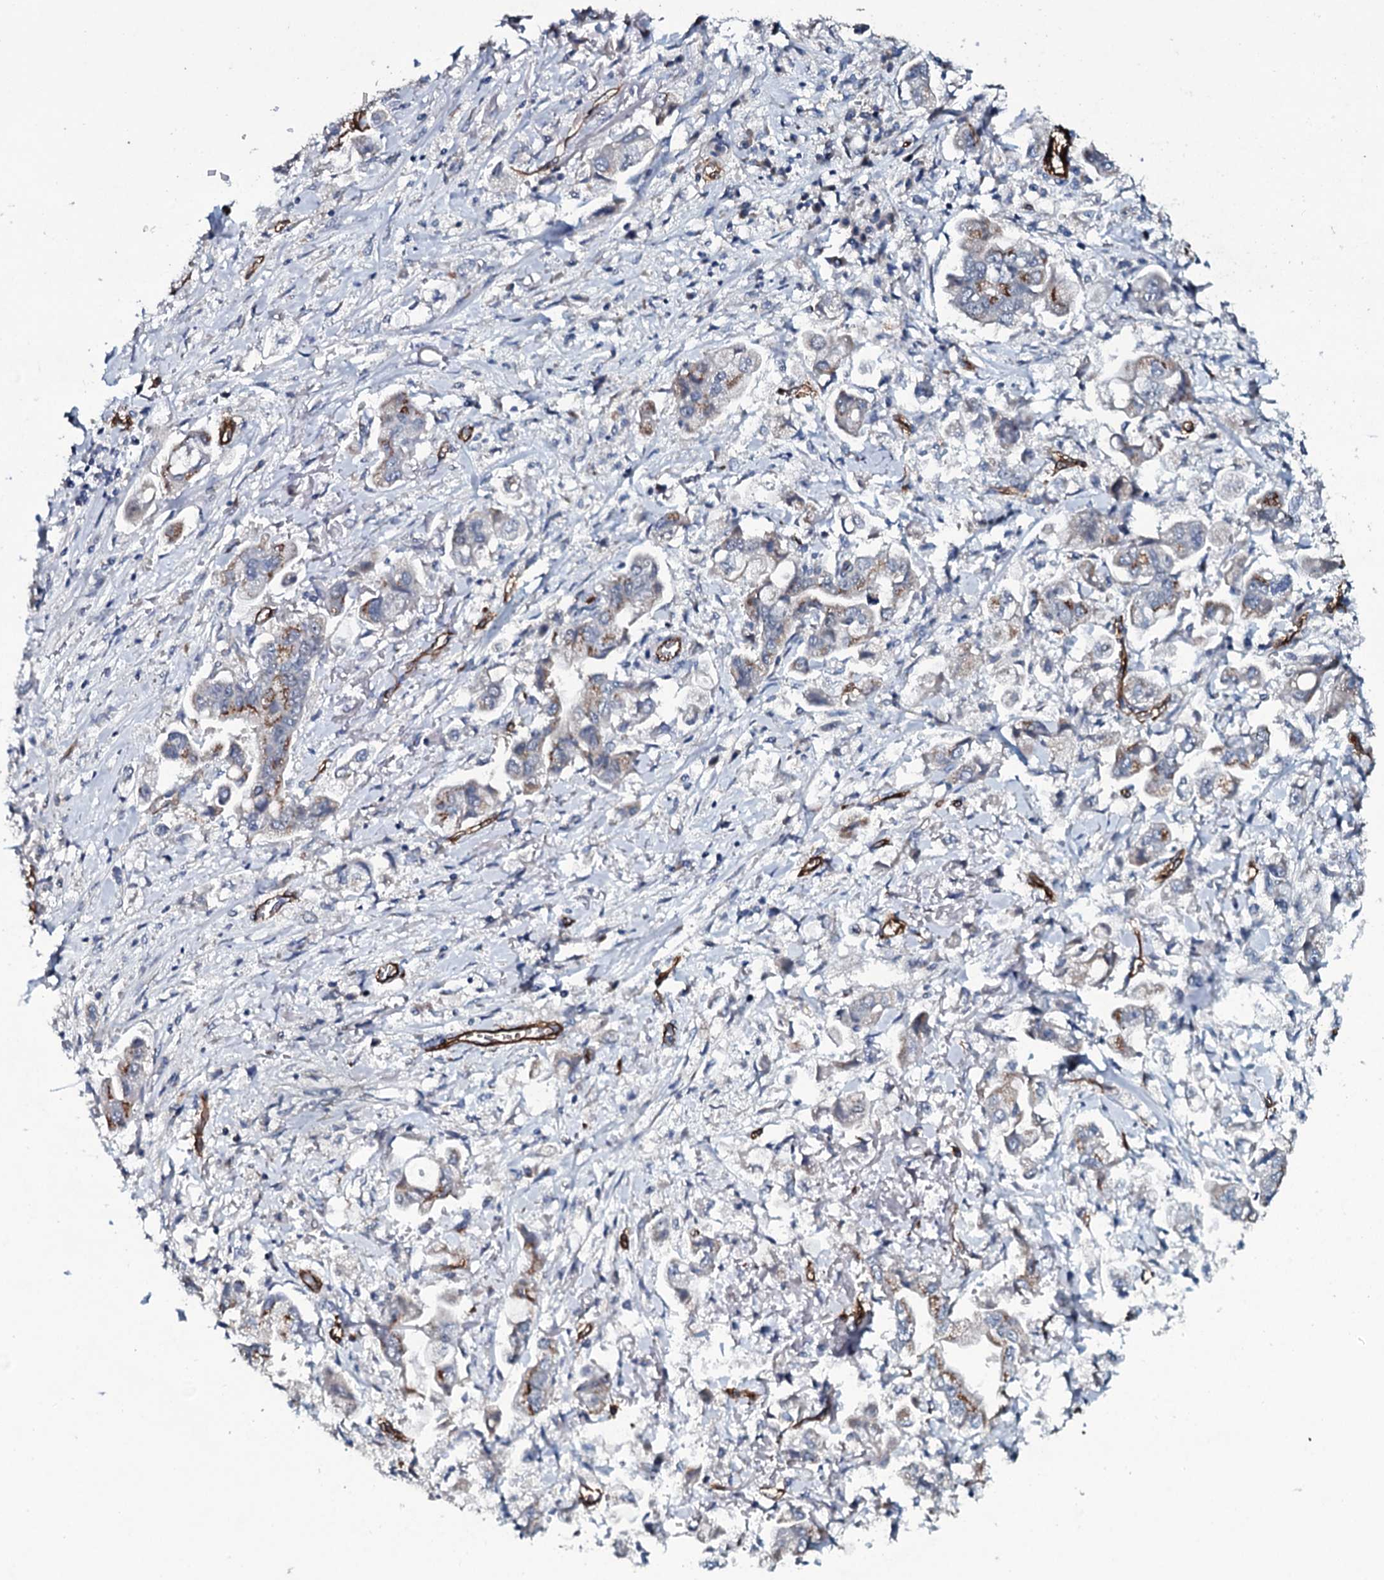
{"staining": {"intensity": "moderate", "quantity": "<25%", "location": "cytoplasmic/membranous"}, "tissue": "stomach cancer", "cell_type": "Tumor cells", "image_type": "cancer", "snomed": [{"axis": "morphology", "description": "Adenocarcinoma, NOS"}, {"axis": "topography", "description": "Stomach"}], "caption": "An image of stomach cancer stained for a protein shows moderate cytoplasmic/membranous brown staining in tumor cells.", "gene": "CLEC14A", "patient": {"sex": "male", "age": 62}}